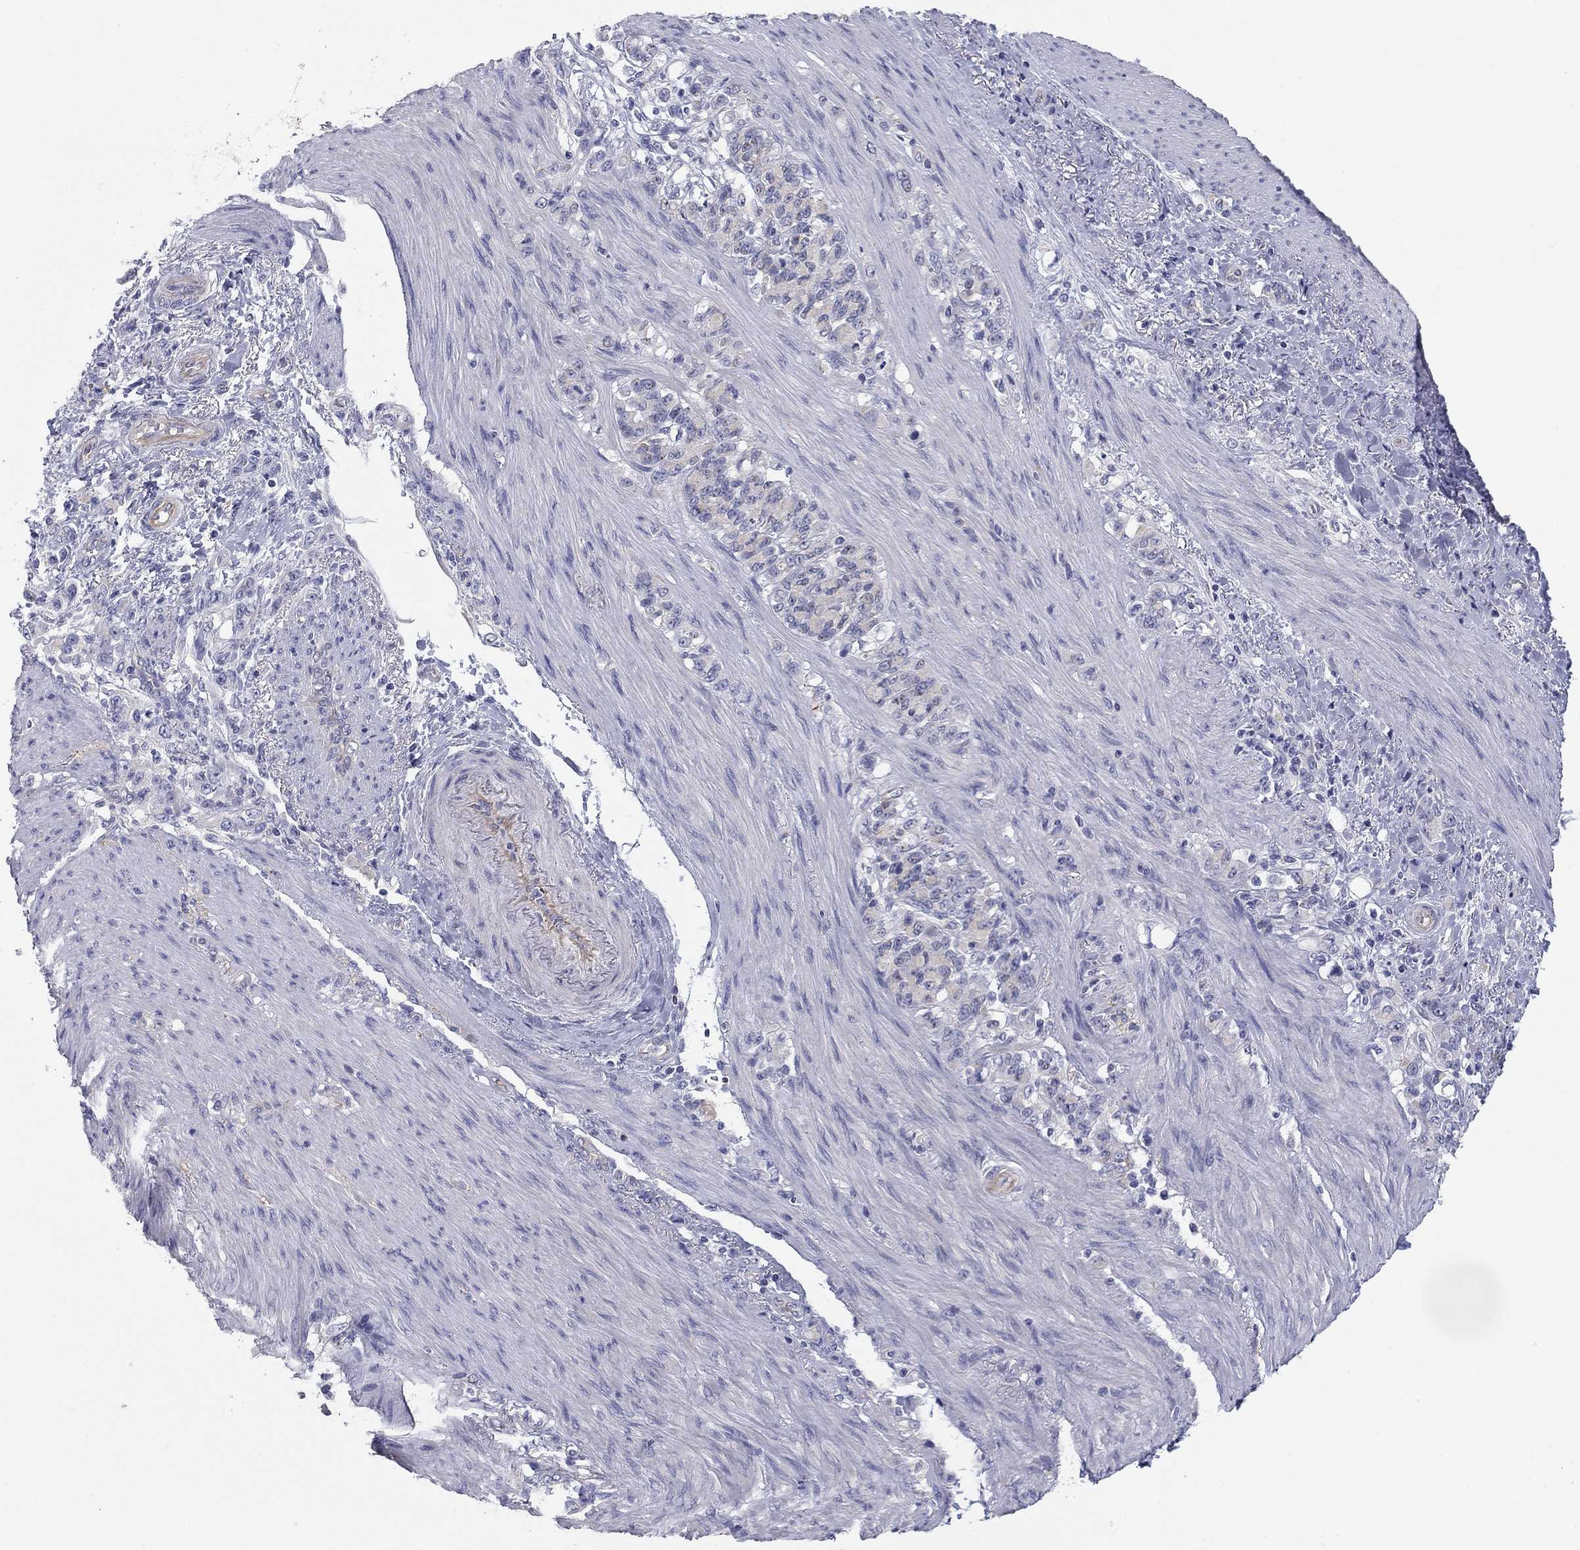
{"staining": {"intensity": "weak", "quantity": "<25%", "location": "cytoplasmic/membranous"}, "tissue": "stomach cancer", "cell_type": "Tumor cells", "image_type": "cancer", "snomed": [{"axis": "morphology", "description": "Normal tissue, NOS"}, {"axis": "morphology", "description": "Adenocarcinoma, NOS"}, {"axis": "topography", "description": "Stomach"}], "caption": "High magnification brightfield microscopy of adenocarcinoma (stomach) stained with DAB (brown) and counterstained with hematoxylin (blue): tumor cells show no significant staining. Brightfield microscopy of IHC stained with DAB (3,3'-diaminobenzidine) (brown) and hematoxylin (blue), captured at high magnification.", "gene": "SEPTIN3", "patient": {"sex": "female", "age": 79}}